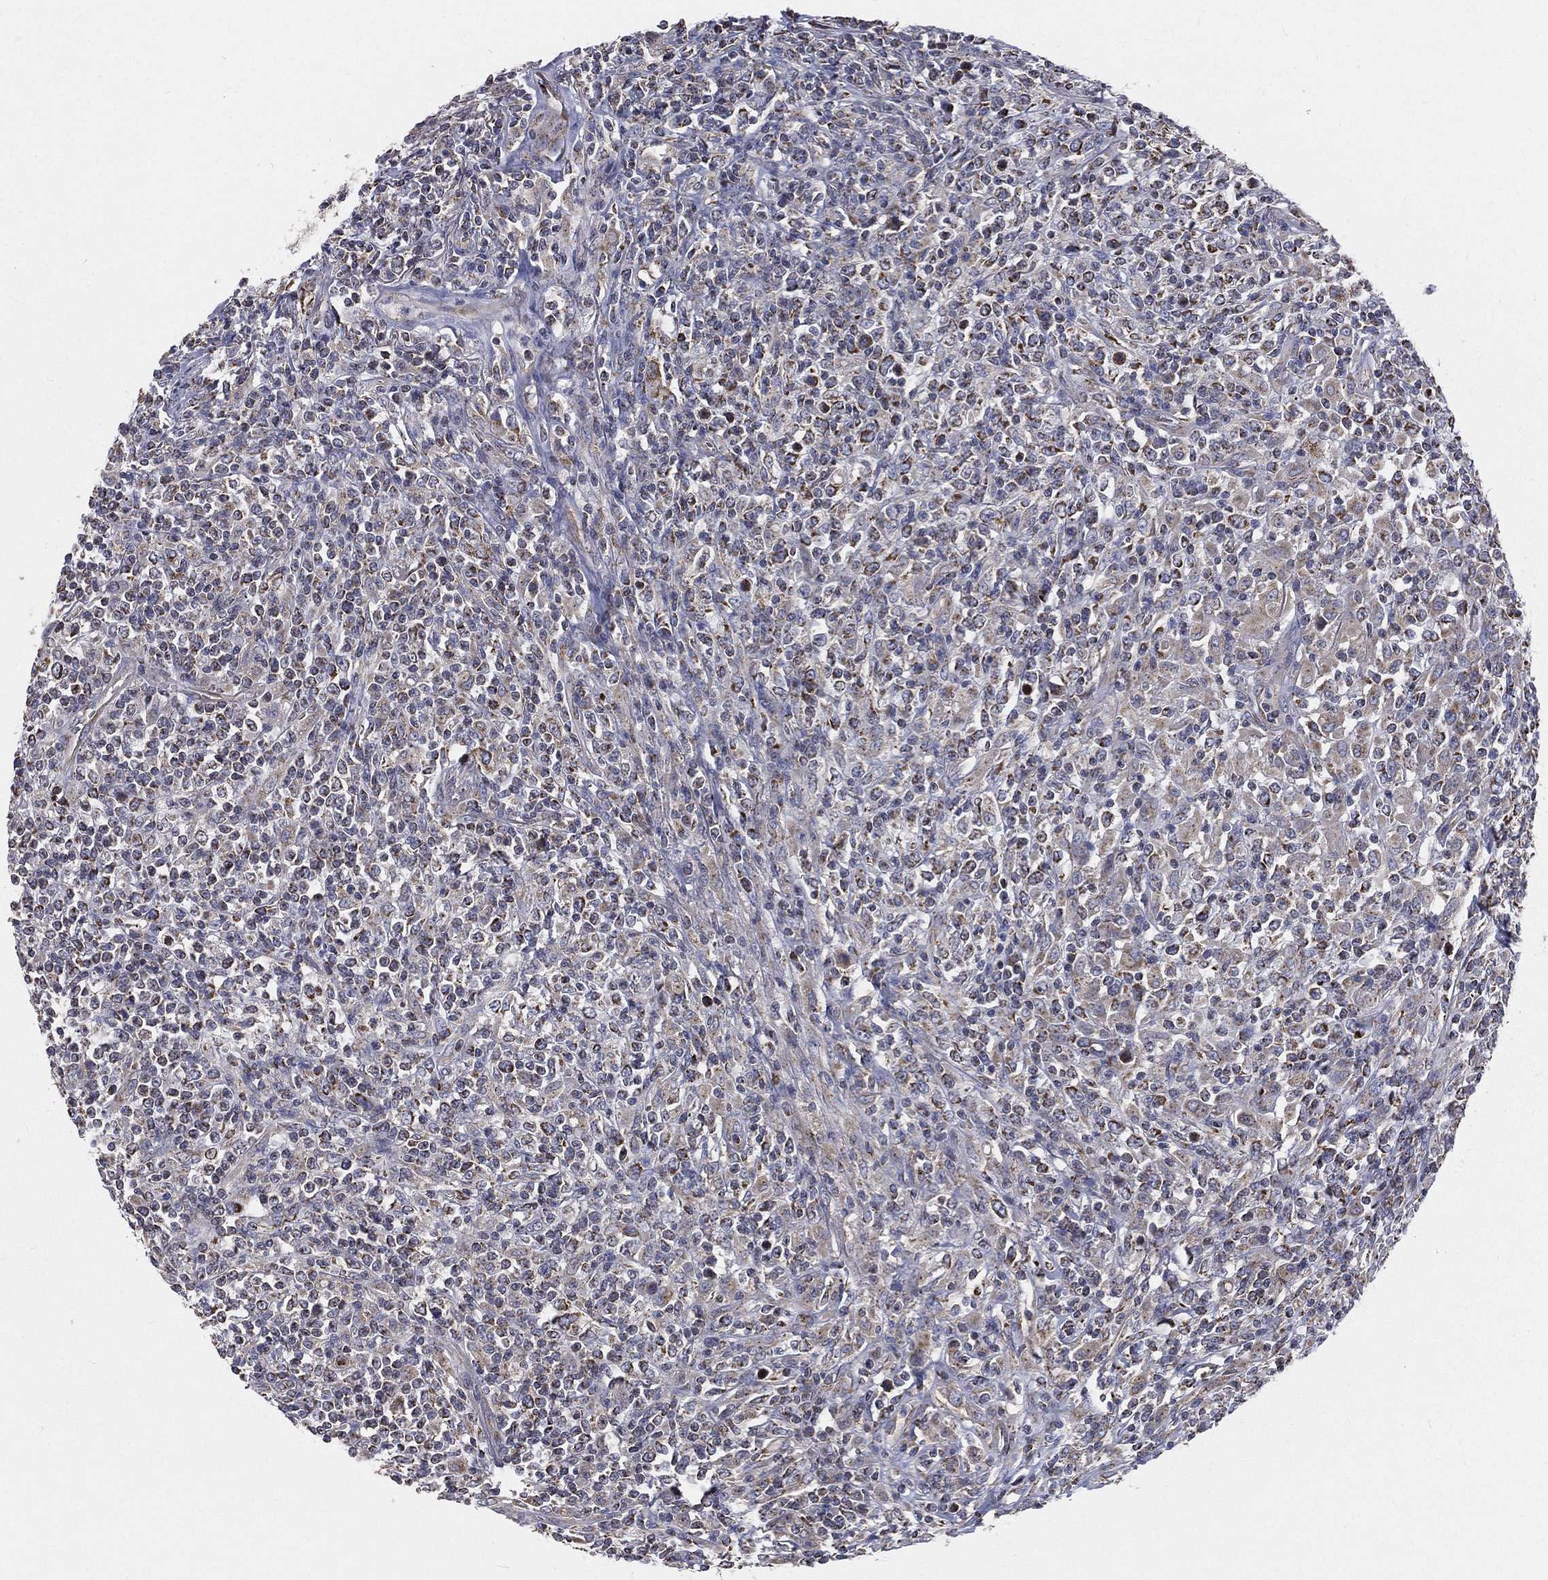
{"staining": {"intensity": "moderate", "quantity": "<25%", "location": "cytoplasmic/membranous"}, "tissue": "lymphoma", "cell_type": "Tumor cells", "image_type": "cancer", "snomed": [{"axis": "morphology", "description": "Malignant lymphoma, non-Hodgkin's type, High grade"}, {"axis": "topography", "description": "Lung"}], "caption": "A micrograph of human malignant lymphoma, non-Hodgkin's type (high-grade) stained for a protein demonstrates moderate cytoplasmic/membranous brown staining in tumor cells. (Stains: DAB in brown, nuclei in blue, Microscopy: brightfield microscopy at high magnification).", "gene": "HADH", "patient": {"sex": "male", "age": 79}}